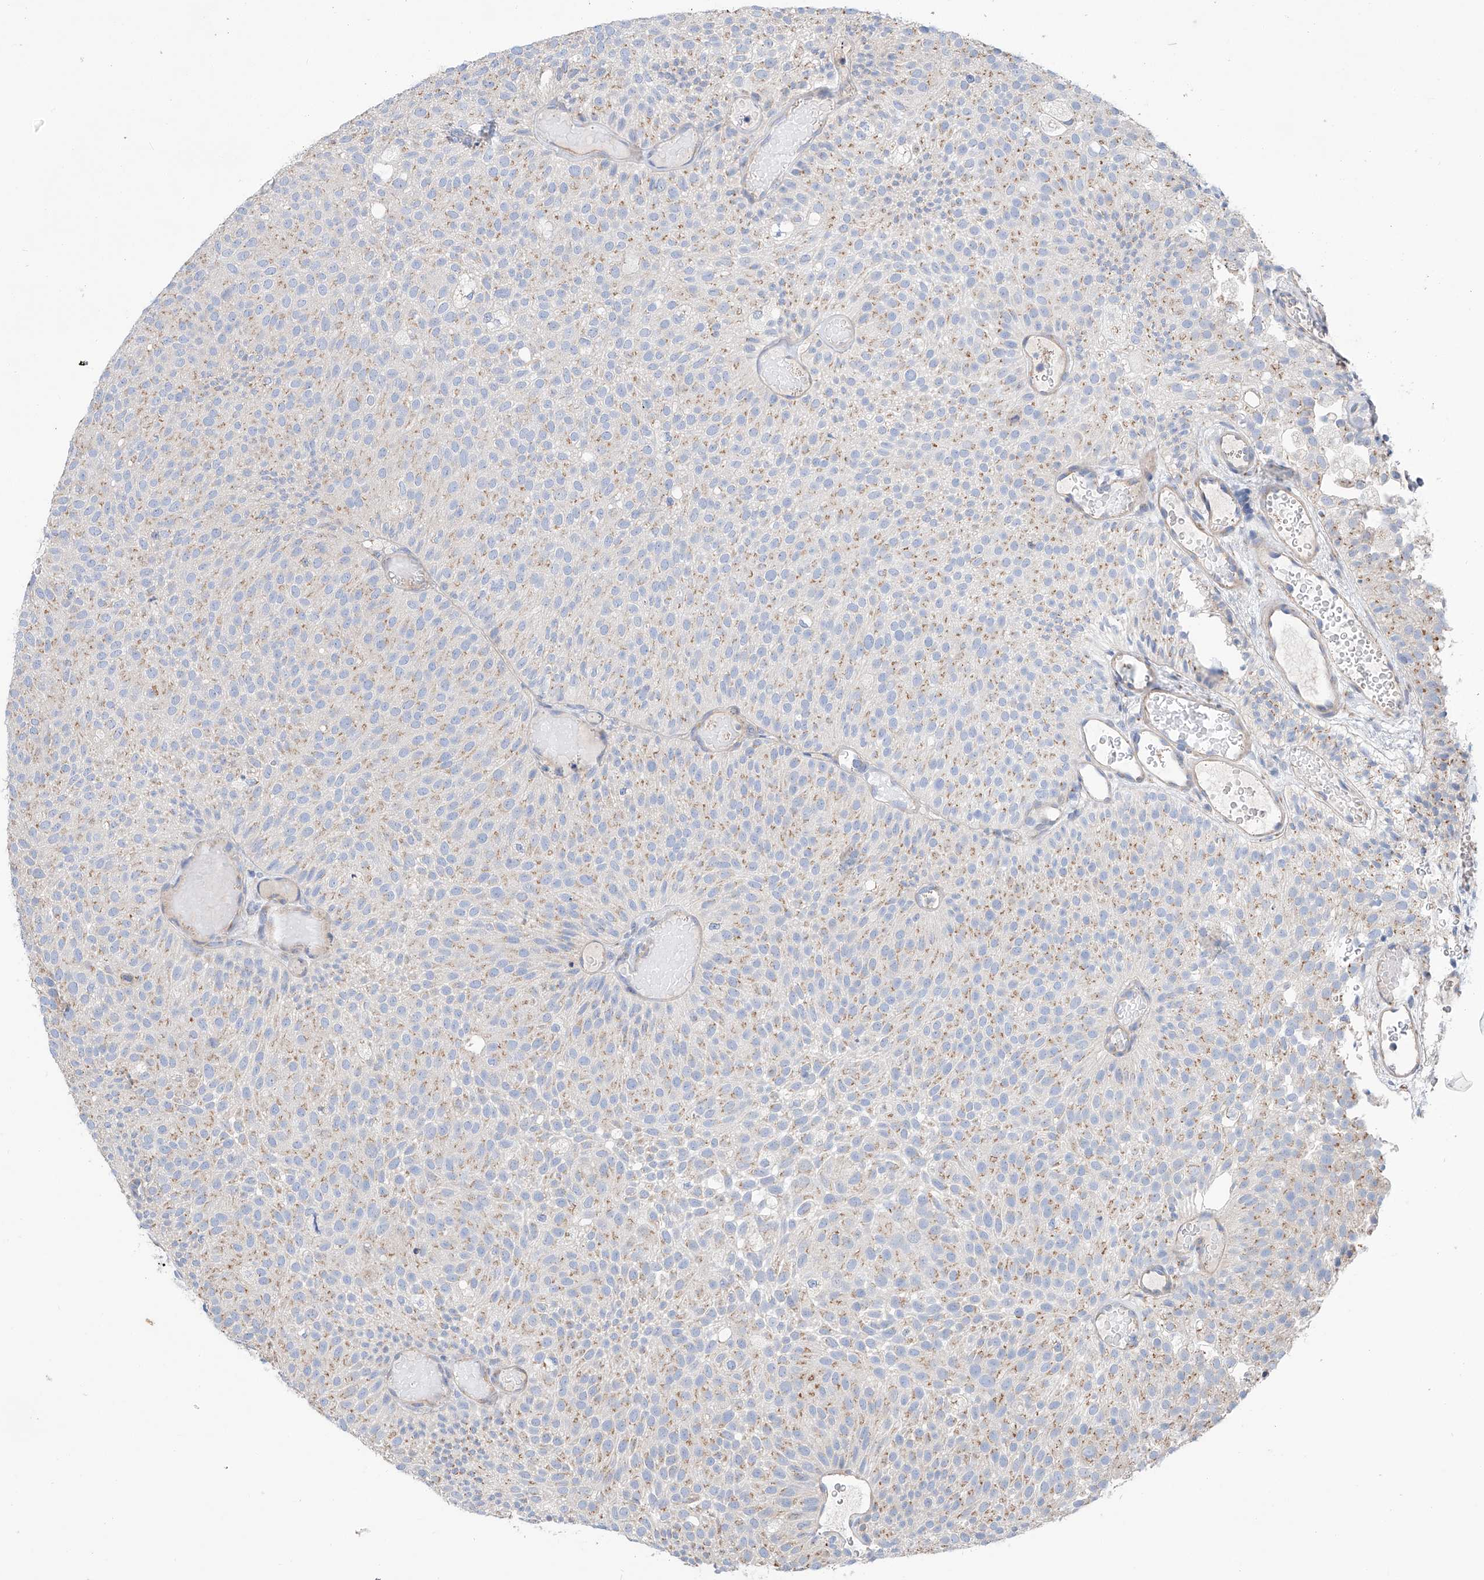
{"staining": {"intensity": "weak", "quantity": "25%-75%", "location": "cytoplasmic/membranous"}, "tissue": "urothelial cancer", "cell_type": "Tumor cells", "image_type": "cancer", "snomed": [{"axis": "morphology", "description": "Urothelial carcinoma, Low grade"}, {"axis": "topography", "description": "Urinary bladder"}], "caption": "Urothelial cancer stained with IHC displays weak cytoplasmic/membranous expression in about 25%-75% of tumor cells.", "gene": "SLC22A7", "patient": {"sex": "male", "age": 78}}